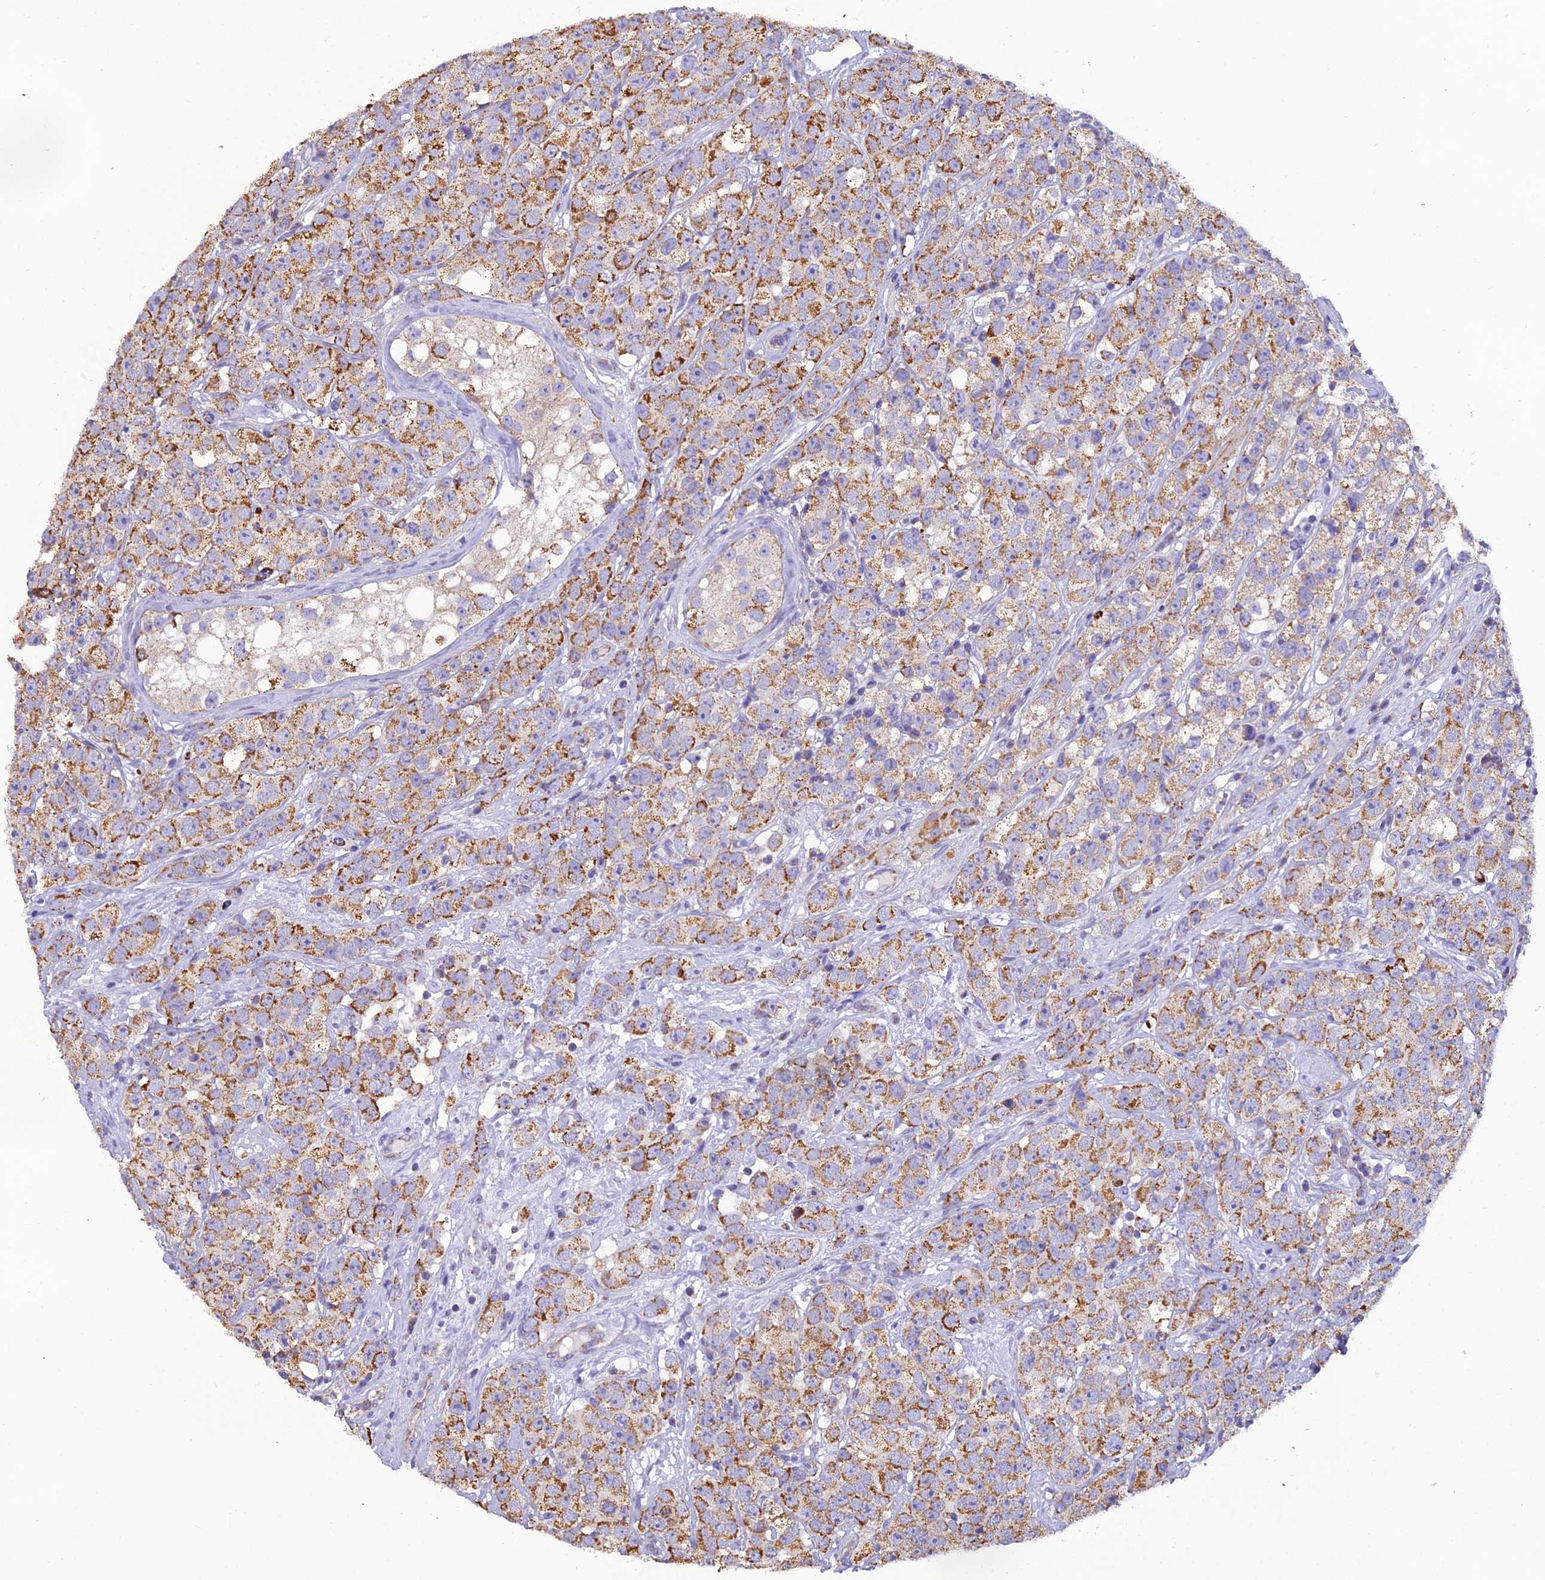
{"staining": {"intensity": "moderate", "quantity": ">75%", "location": "cytoplasmic/membranous"}, "tissue": "testis cancer", "cell_type": "Tumor cells", "image_type": "cancer", "snomed": [{"axis": "morphology", "description": "Seminoma, NOS"}, {"axis": "topography", "description": "Testis"}], "caption": "A histopathology image showing moderate cytoplasmic/membranous staining in approximately >75% of tumor cells in testis cancer (seminoma), as visualized by brown immunohistochemical staining.", "gene": "GPD1", "patient": {"sex": "male", "age": 28}}